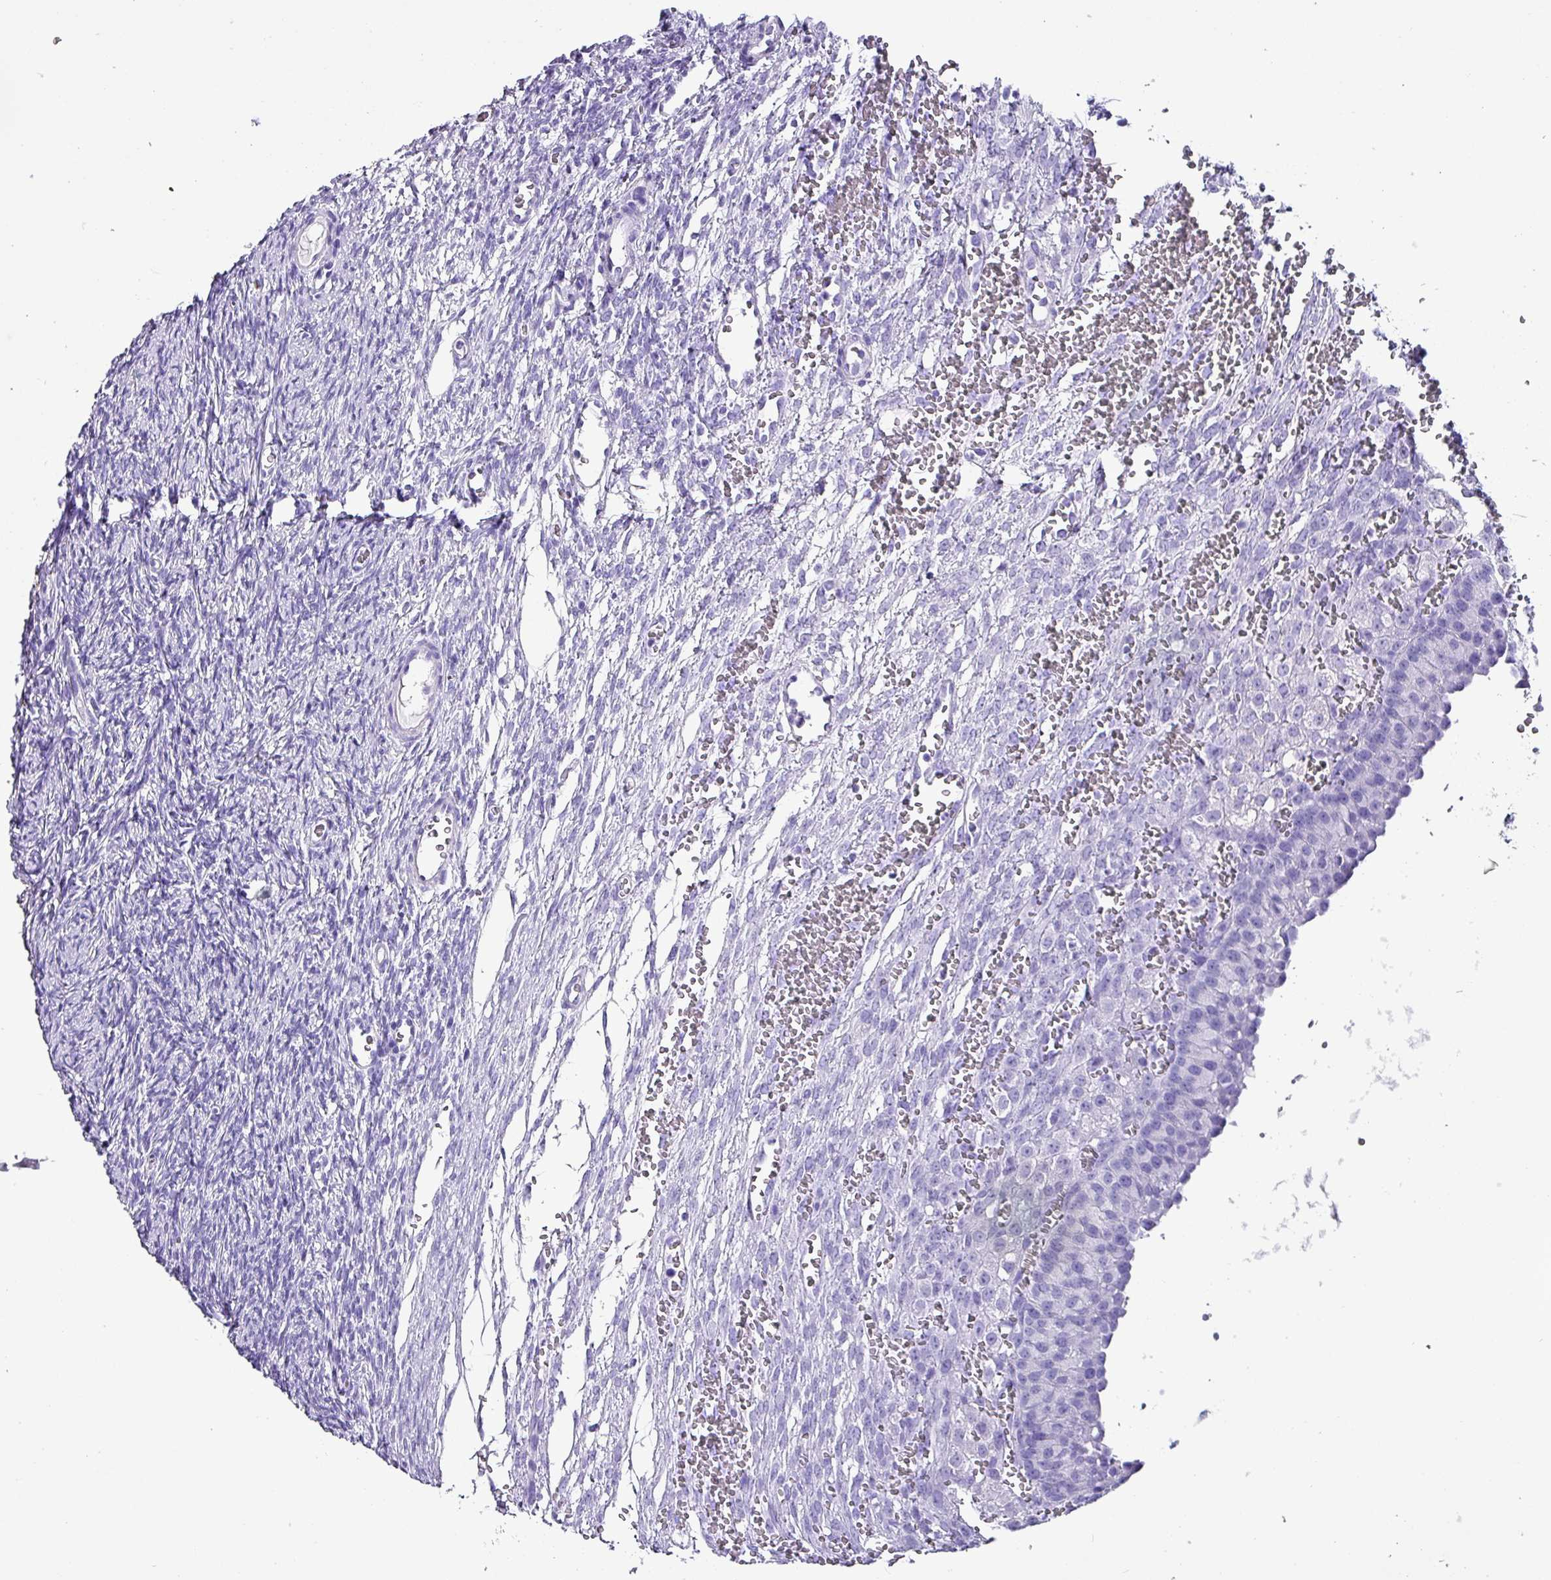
{"staining": {"intensity": "negative", "quantity": "none", "location": "none"}, "tissue": "ovary", "cell_type": "Follicle cells", "image_type": "normal", "snomed": [{"axis": "morphology", "description": "Normal tissue, NOS"}, {"axis": "topography", "description": "Ovary"}], "caption": "Ovary stained for a protein using immunohistochemistry (IHC) exhibits no positivity follicle cells.", "gene": "KRT6A", "patient": {"sex": "female", "age": 39}}